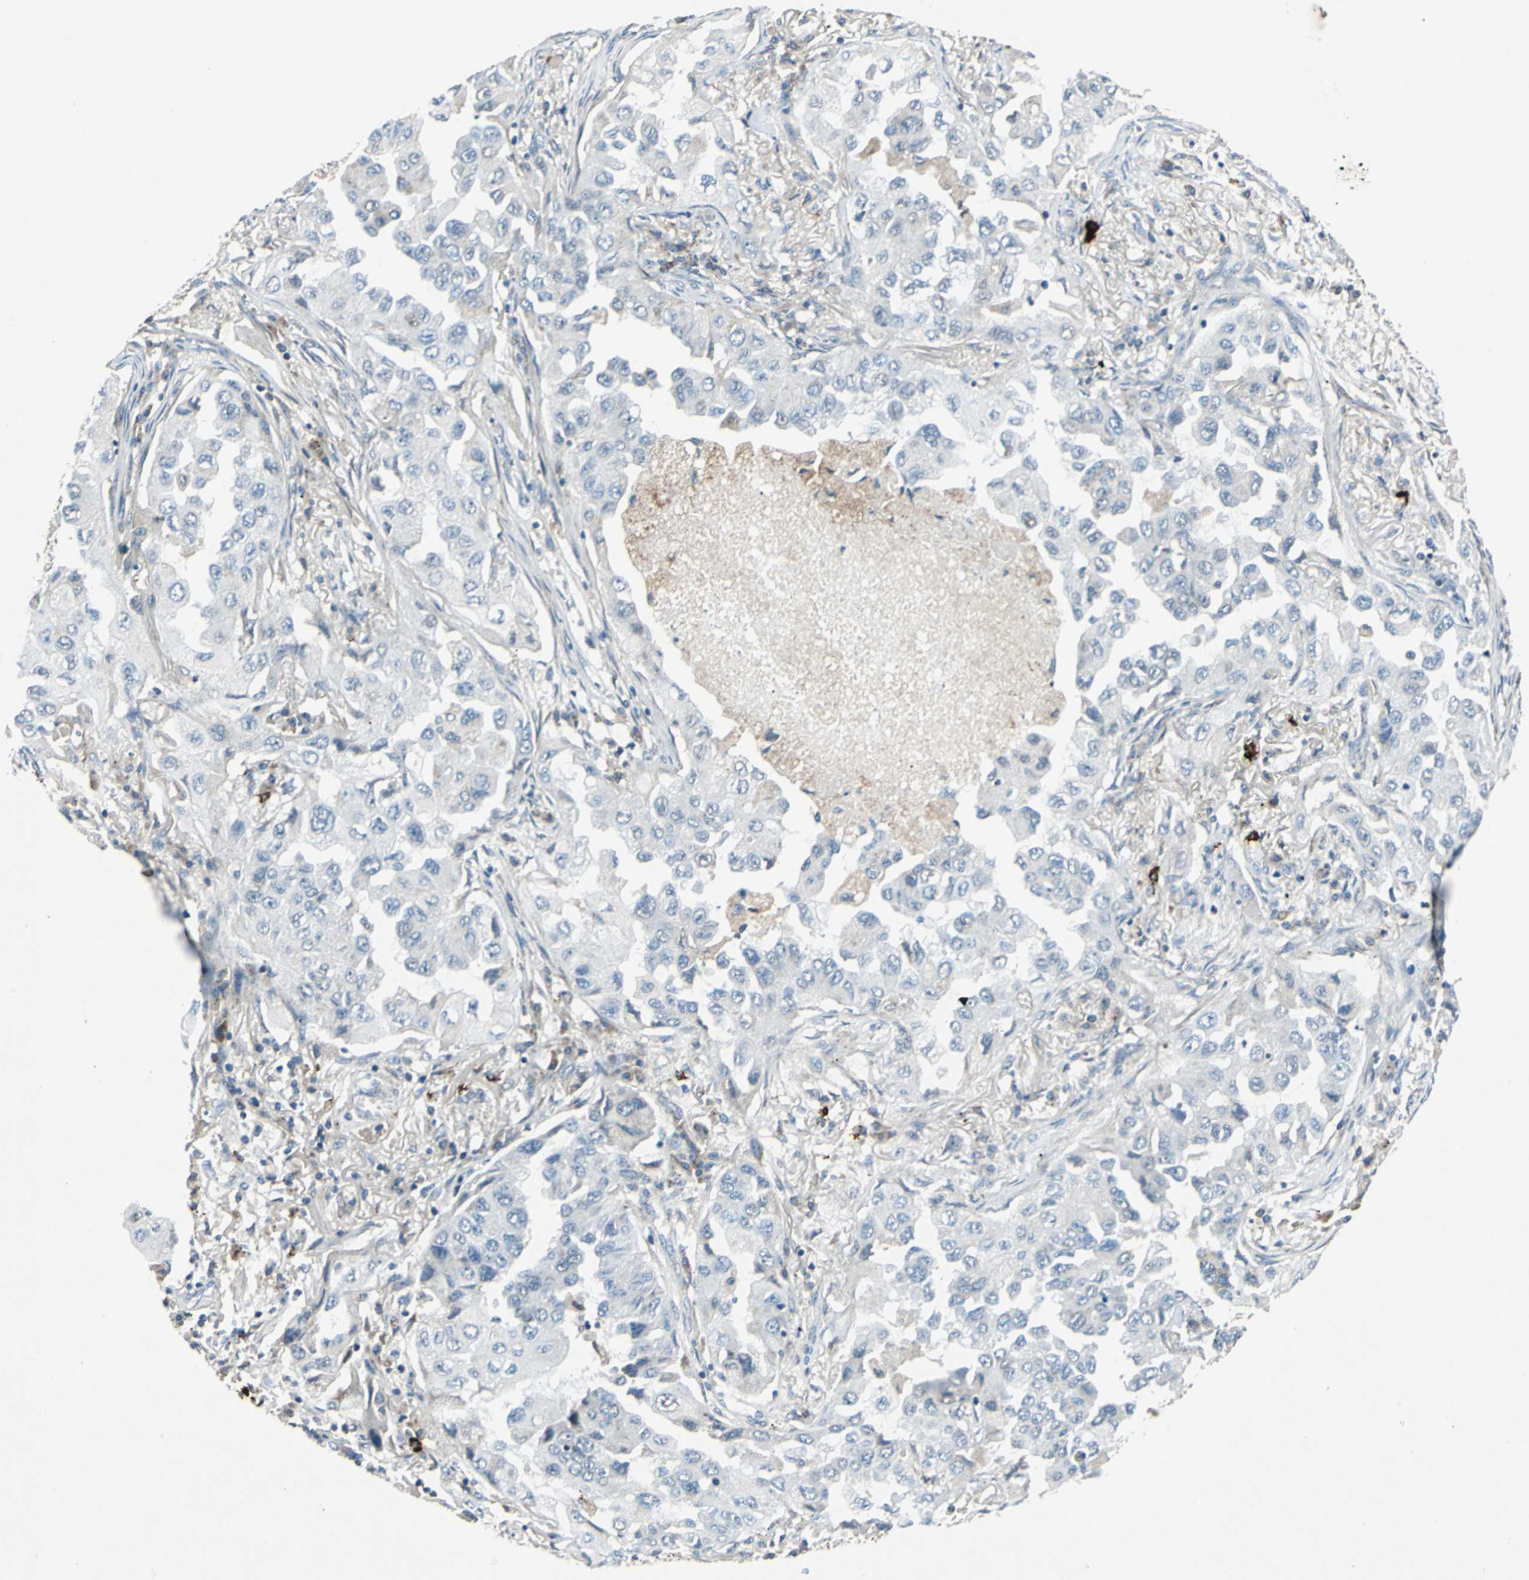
{"staining": {"intensity": "weak", "quantity": "<25%", "location": "cytoplasmic/membranous"}, "tissue": "lung cancer", "cell_type": "Tumor cells", "image_type": "cancer", "snomed": [{"axis": "morphology", "description": "Adenocarcinoma, NOS"}, {"axis": "topography", "description": "Lung"}], "caption": "Lung adenocarcinoma stained for a protein using IHC shows no positivity tumor cells.", "gene": "SLC19A2", "patient": {"sex": "female", "age": 65}}